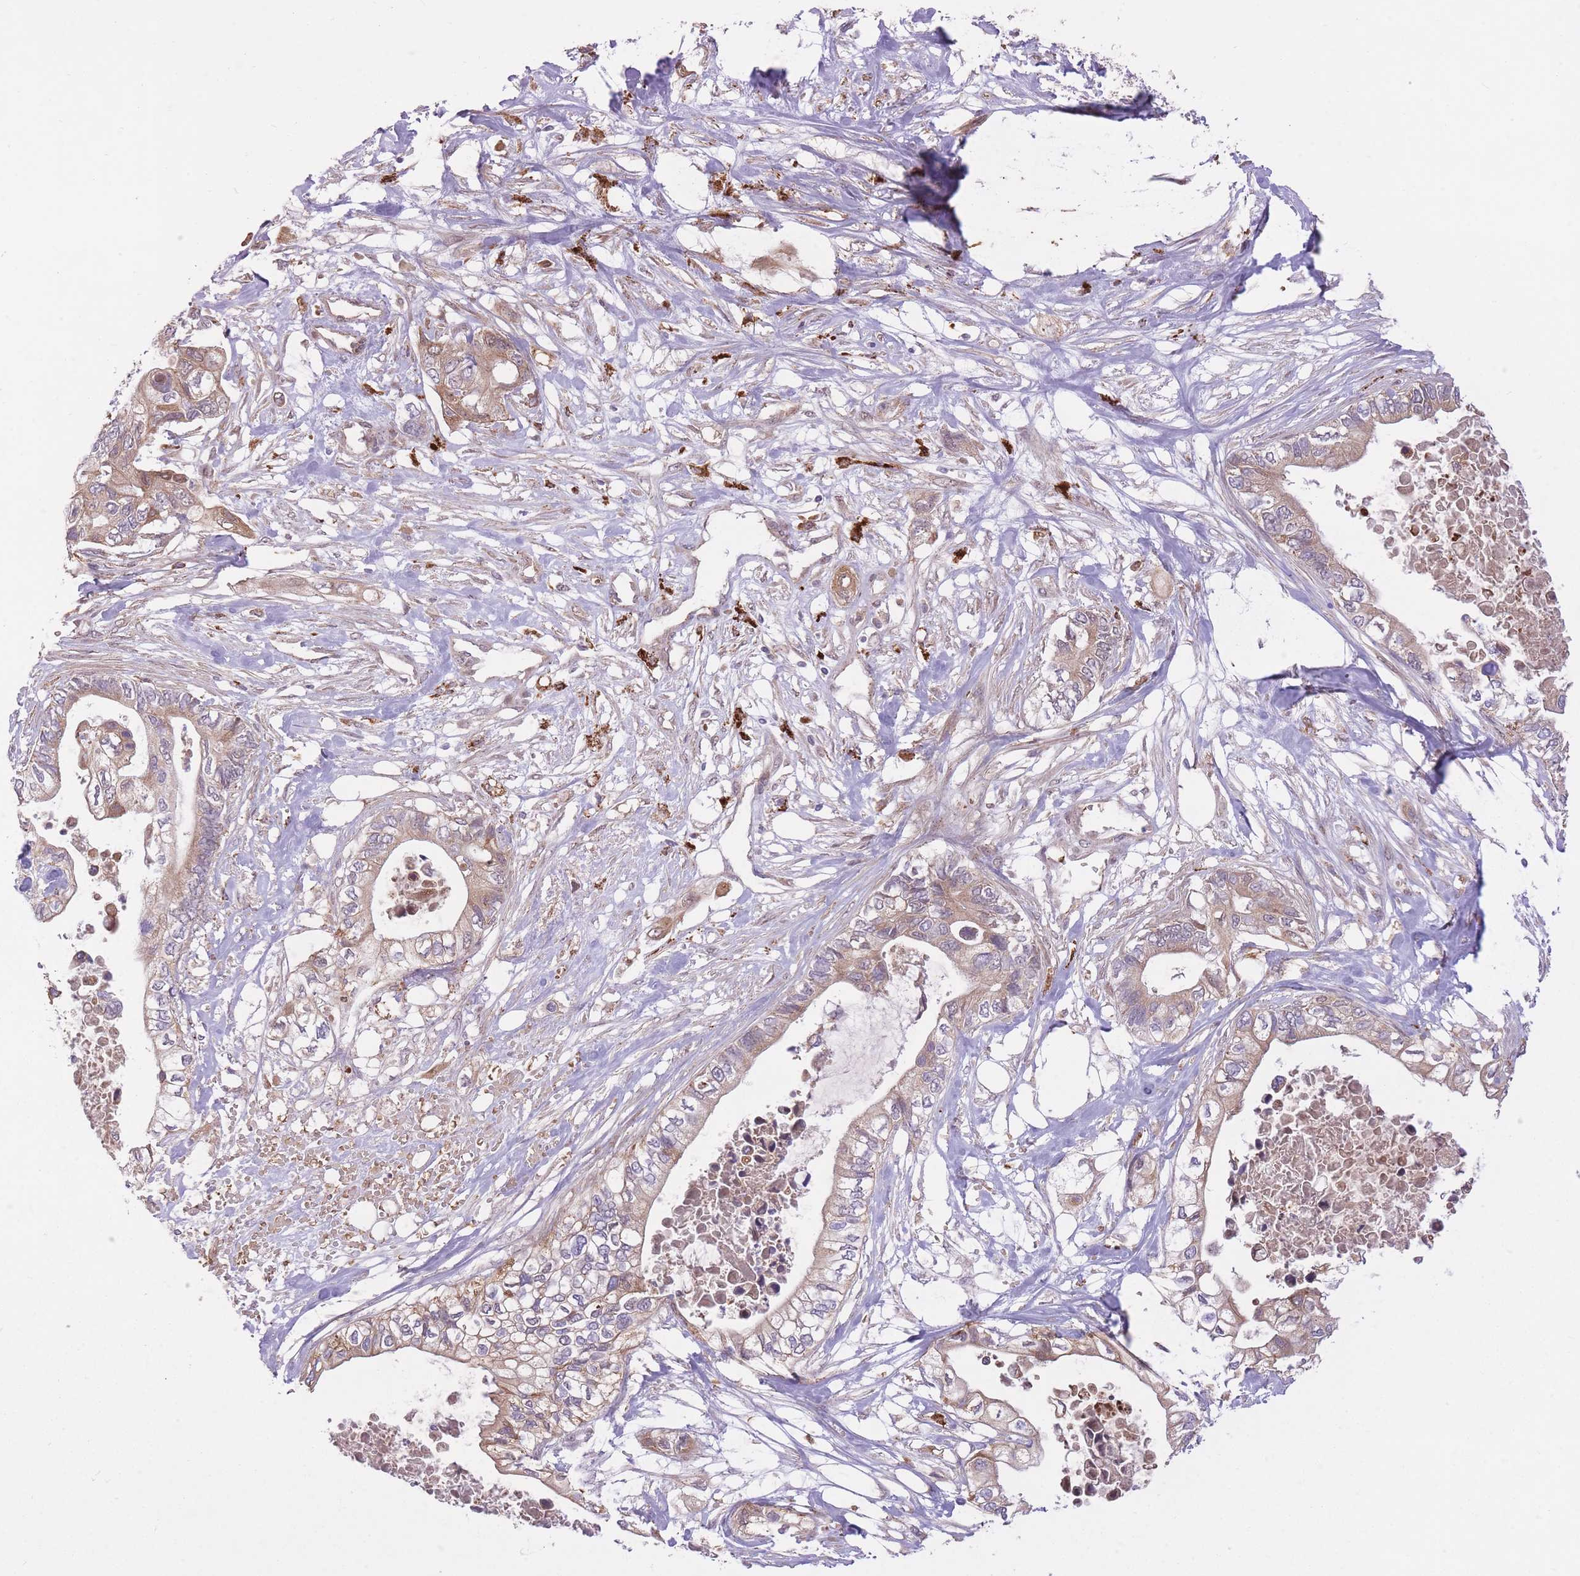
{"staining": {"intensity": "weak", "quantity": ">75%", "location": "cytoplasmic/membranous"}, "tissue": "pancreatic cancer", "cell_type": "Tumor cells", "image_type": "cancer", "snomed": [{"axis": "morphology", "description": "Adenocarcinoma, NOS"}, {"axis": "topography", "description": "Pancreas"}], "caption": "Immunohistochemistry image of pancreatic cancer stained for a protein (brown), which demonstrates low levels of weak cytoplasmic/membranous staining in approximately >75% of tumor cells.", "gene": "POLR3F", "patient": {"sex": "female", "age": 63}}